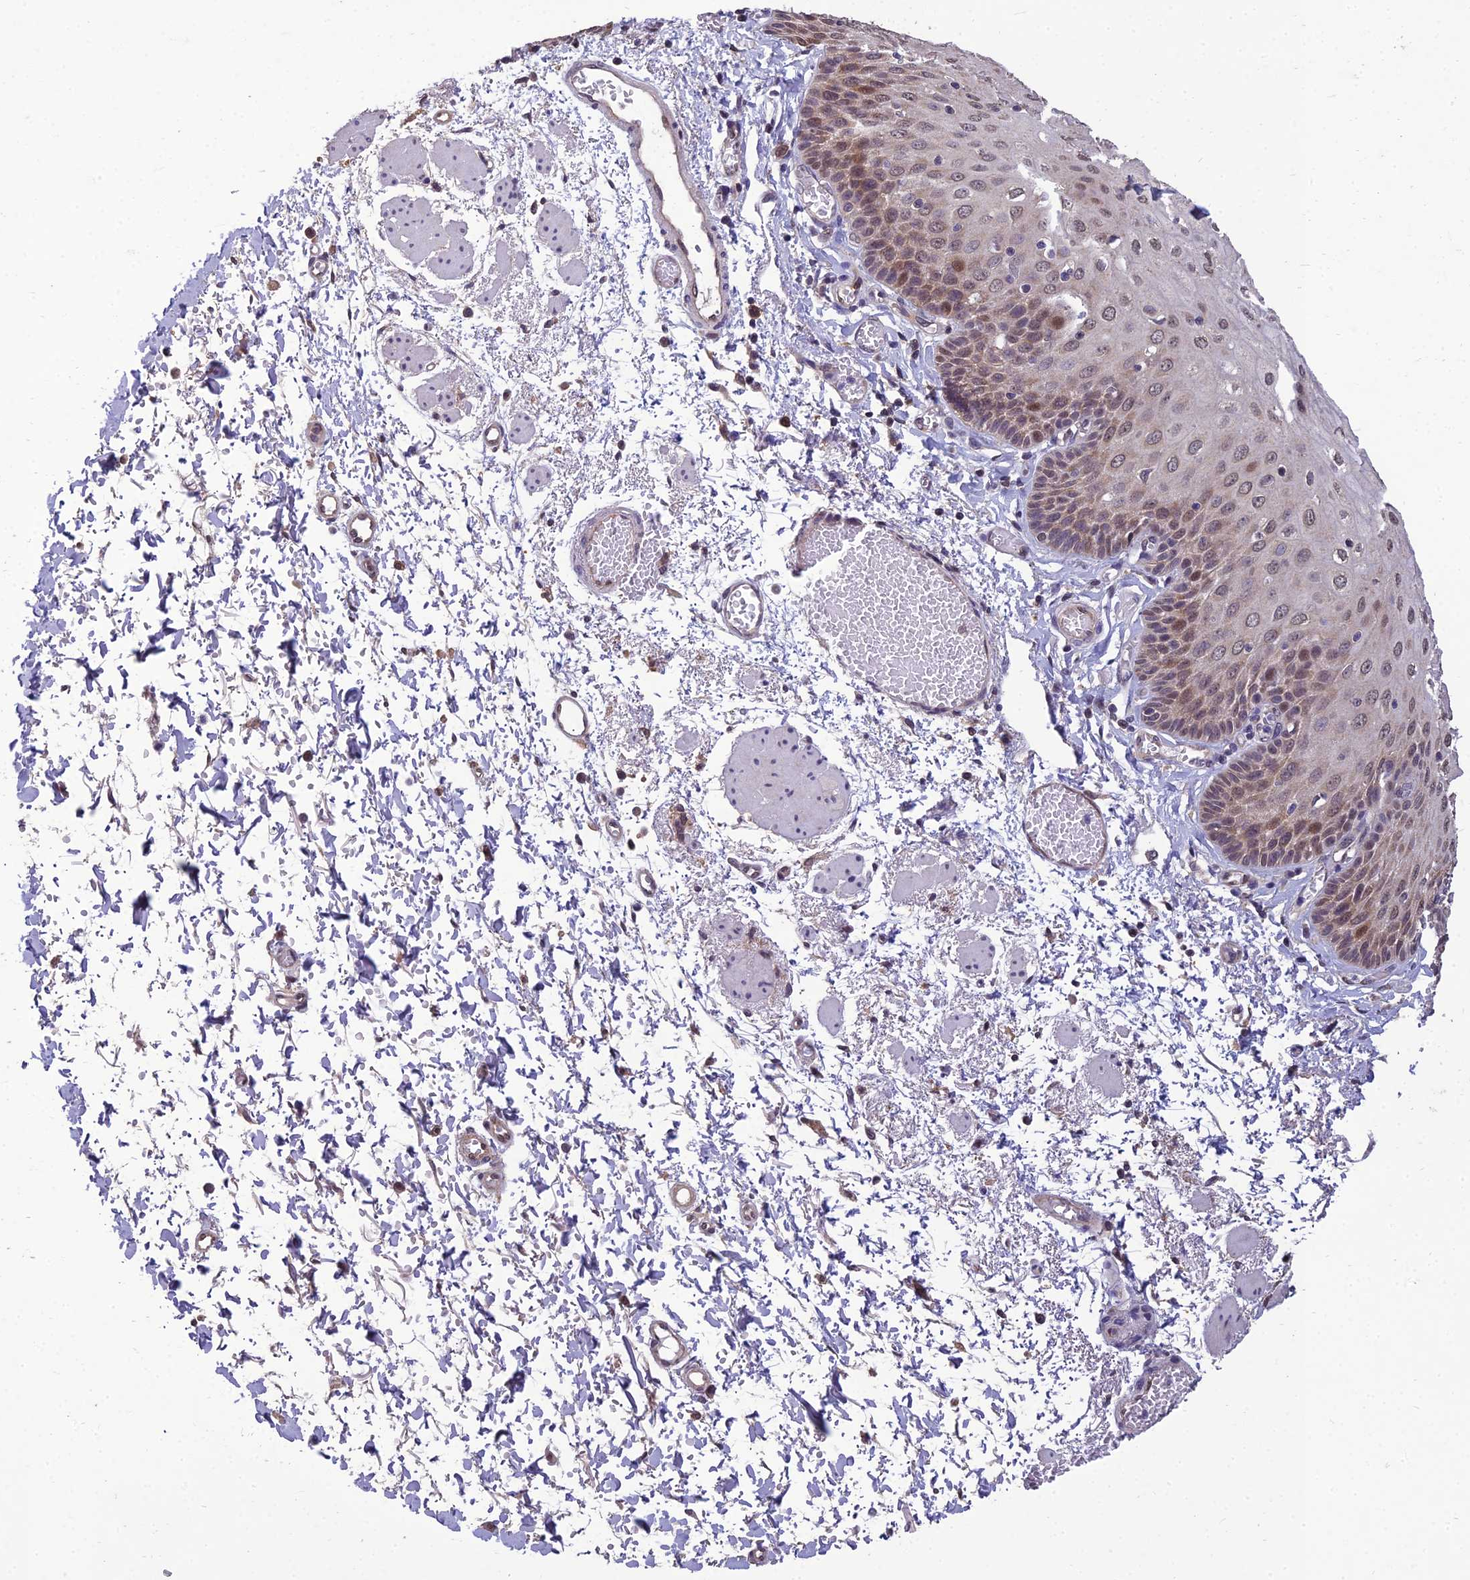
{"staining": {"intensity": "moderate", "quantity": "25%-75%", "location": "cytoplasmic/membranous,nuclear"}, "tissue": "esophagus", "cell_type": "Squamous epithelial cells", "image_type": "normal", "snomed": [{"axis": "morphology", "description": "Normal tissue, NOS"}, {"axis": "topography", "description": "Esophagus"}], "caption": "A photomicrograph of human esophagus stained for a protein displays moderate cytoplasmic/membranous,nuclear brown staining in squamous epithelial cells.", "gene": "GRWD1", "patient": {"sex": "male", "age": 81}}